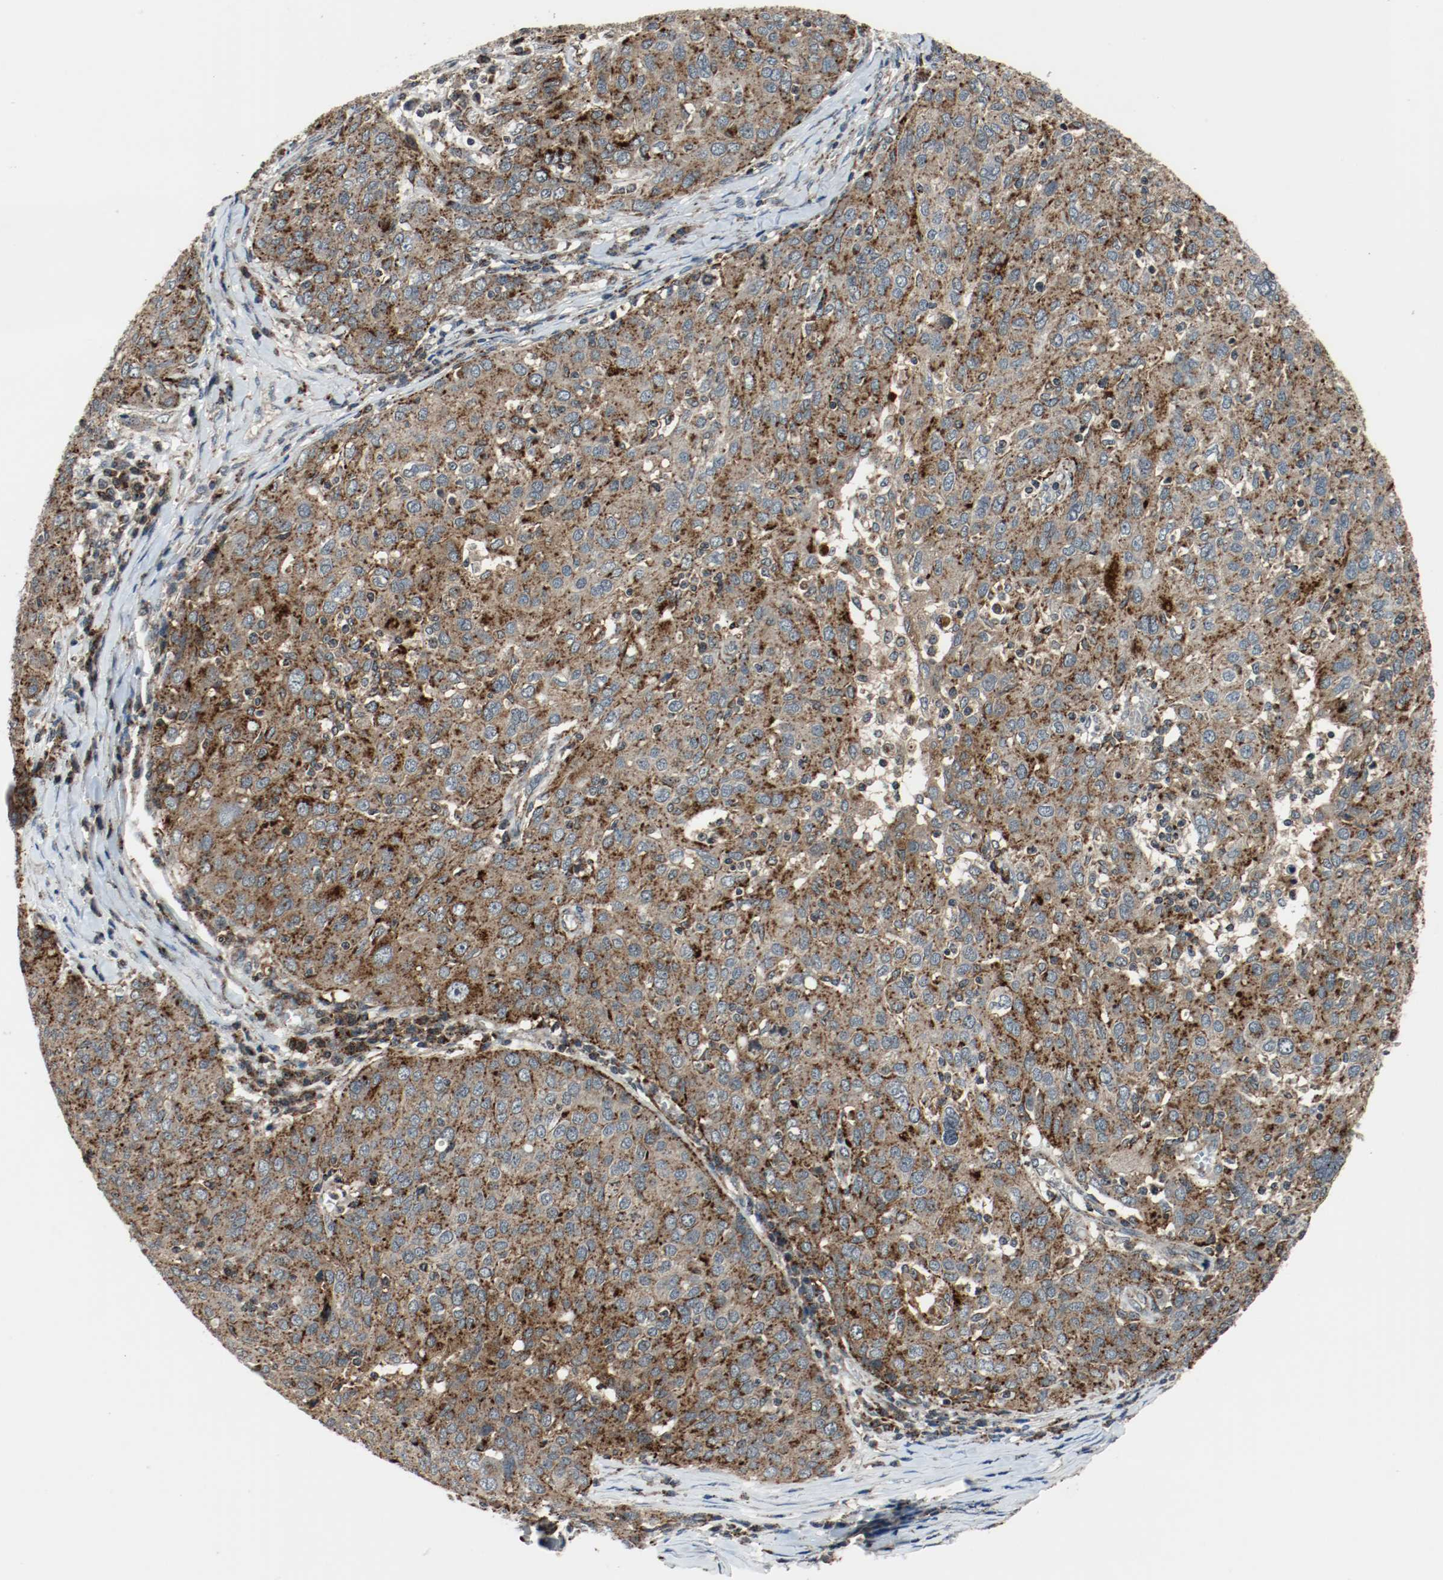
{"staining": {"intensity": "strong", "quantity": ">75%", "location": "cytoplasmic/membranous"}, "tissue": "ovarian cancer", "cell_type": "Tumor cells", "image_type": "cancer", "snomed": [{"axis": "morphology", "description": "Carcinoma, endometroid"}, {"axis": "topography", "description": "Ovary"}], "caption": "Immunohistochemistry (DAB (3,3'-diaminobenzidine)) staining of endometroid carcinoma (ovarian) demonstrates strong cytoplasmic/membranous protein staining in about >75% of tumor cells.", "gene": "LAMP2", "patient": {"sex": "female", "age": 50}}